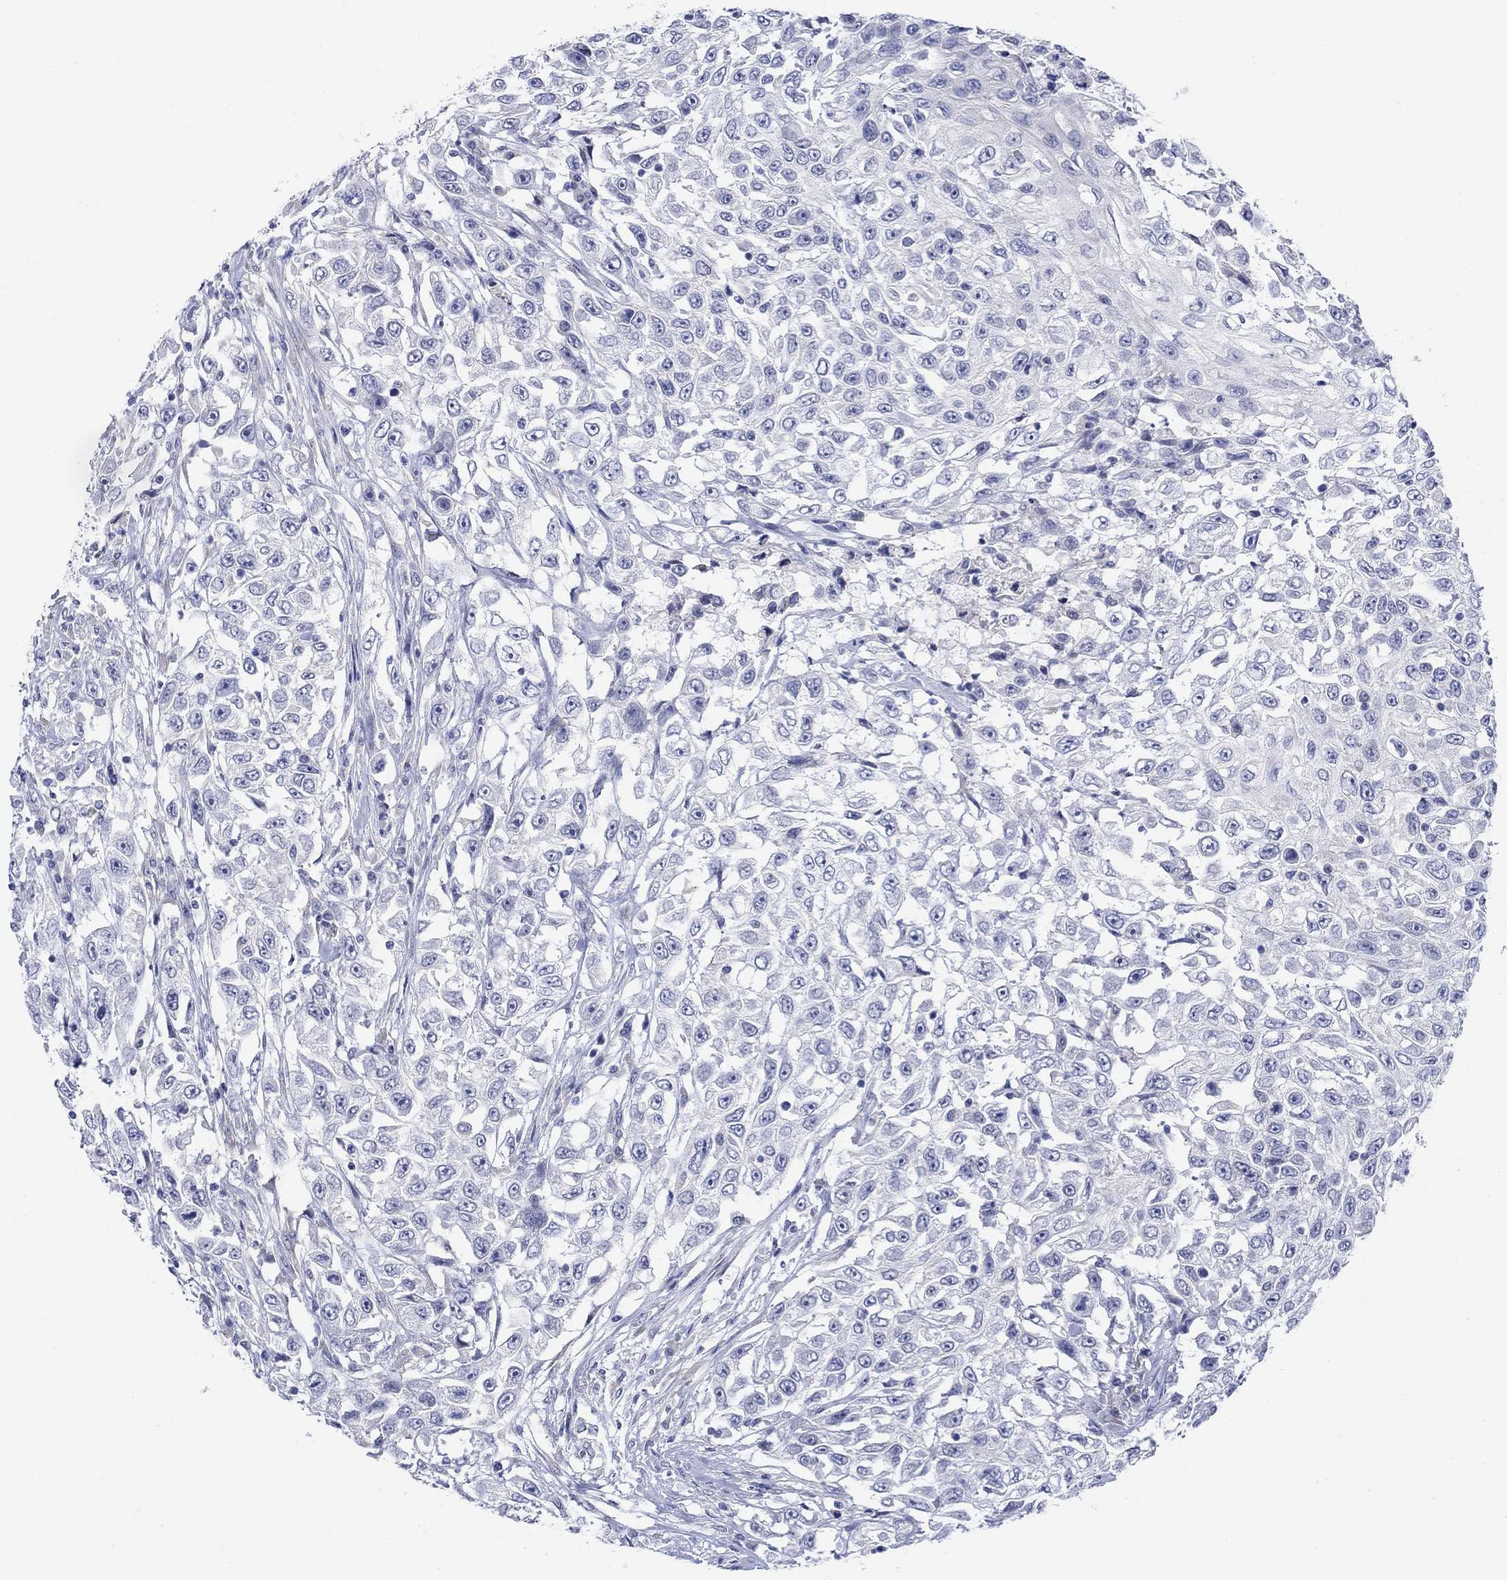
{"staining": {"intensity": "negative", "quantity": "none", "location": "none"}, "tissue": "urothelial cancer", "cell_type": "Tumor cells", "image_type": "cancer", "snomed": [{"axis": "morphology", "description": "Urothelial carcinoma, High grade"}, {"axis": "topography", "description": "Urinary bladder"}], "caption": "This is an immunohistochemistry photomicrograph of human urothelial carcinoma (high-grade). There is no positivity in tumor cells.", "gene": "KRT222", "patient": {"sex": "female", "age": 56}}